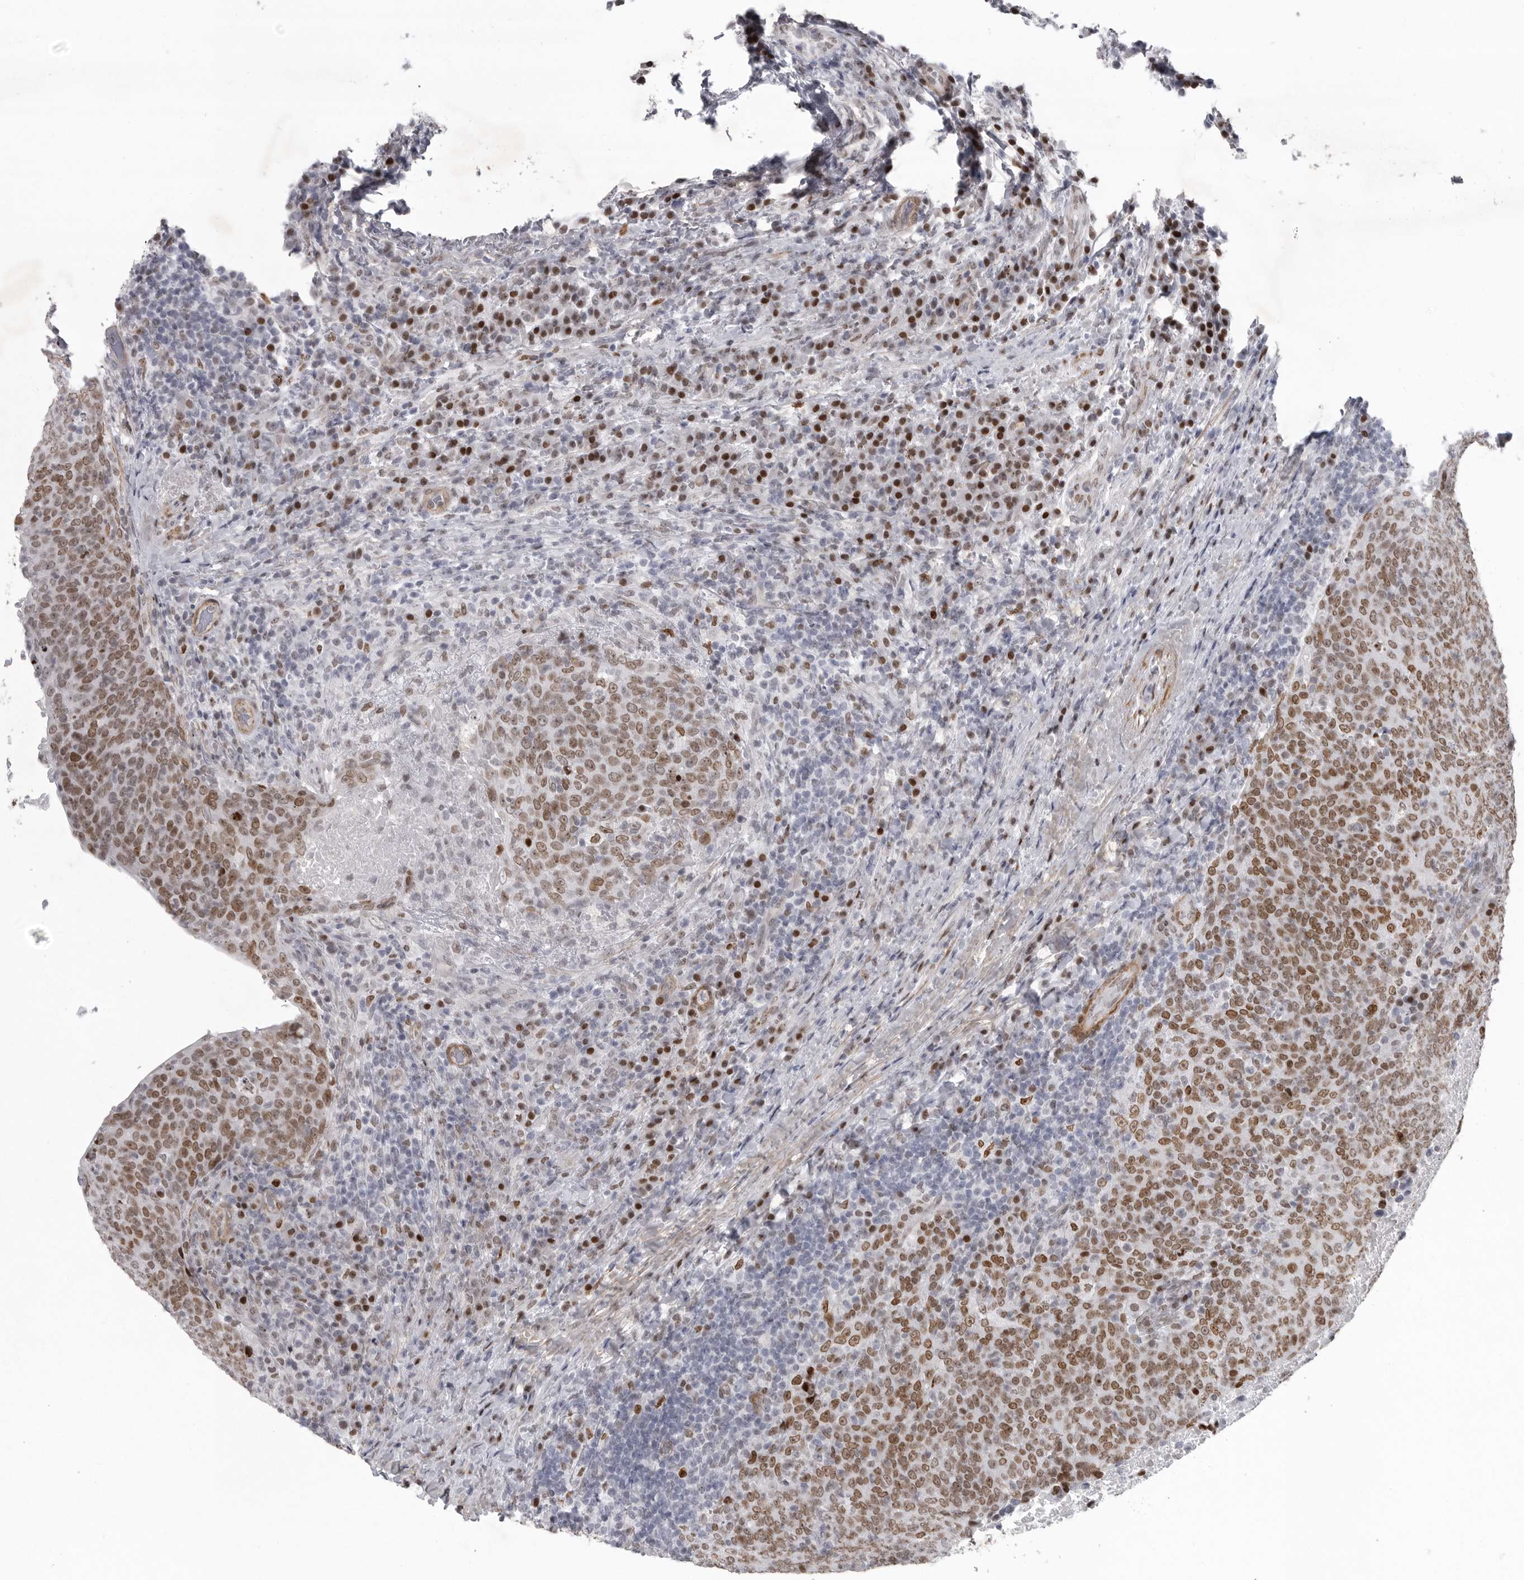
{"staining": {"intensity": "moderate", "quantity": ">75%", "location": "nuclear"}, "tissue": "head and neck cancer", "cell_type": "Tumor cells", "image_type": "cancer", "snomed": [{"axis": "morphology", "description": "Squamous cell carcinoma, NOS"}, {"axis": "morphology", "description": "Squamous cell carcinoma, metastatic, NOS"}, {"axis": "topography", "description": "Lymph node"}, {"axis": "topography", "description": "Head-Neck"}], "caption": "This is an image of immunohistochemistry (IHC) staining of head and neck squamous cell carcinoma, which shows moderate positivity in the nuclear of tumor cells.", "gene": "HMGN3", "patient": {"sex": "male", "age": 62}}